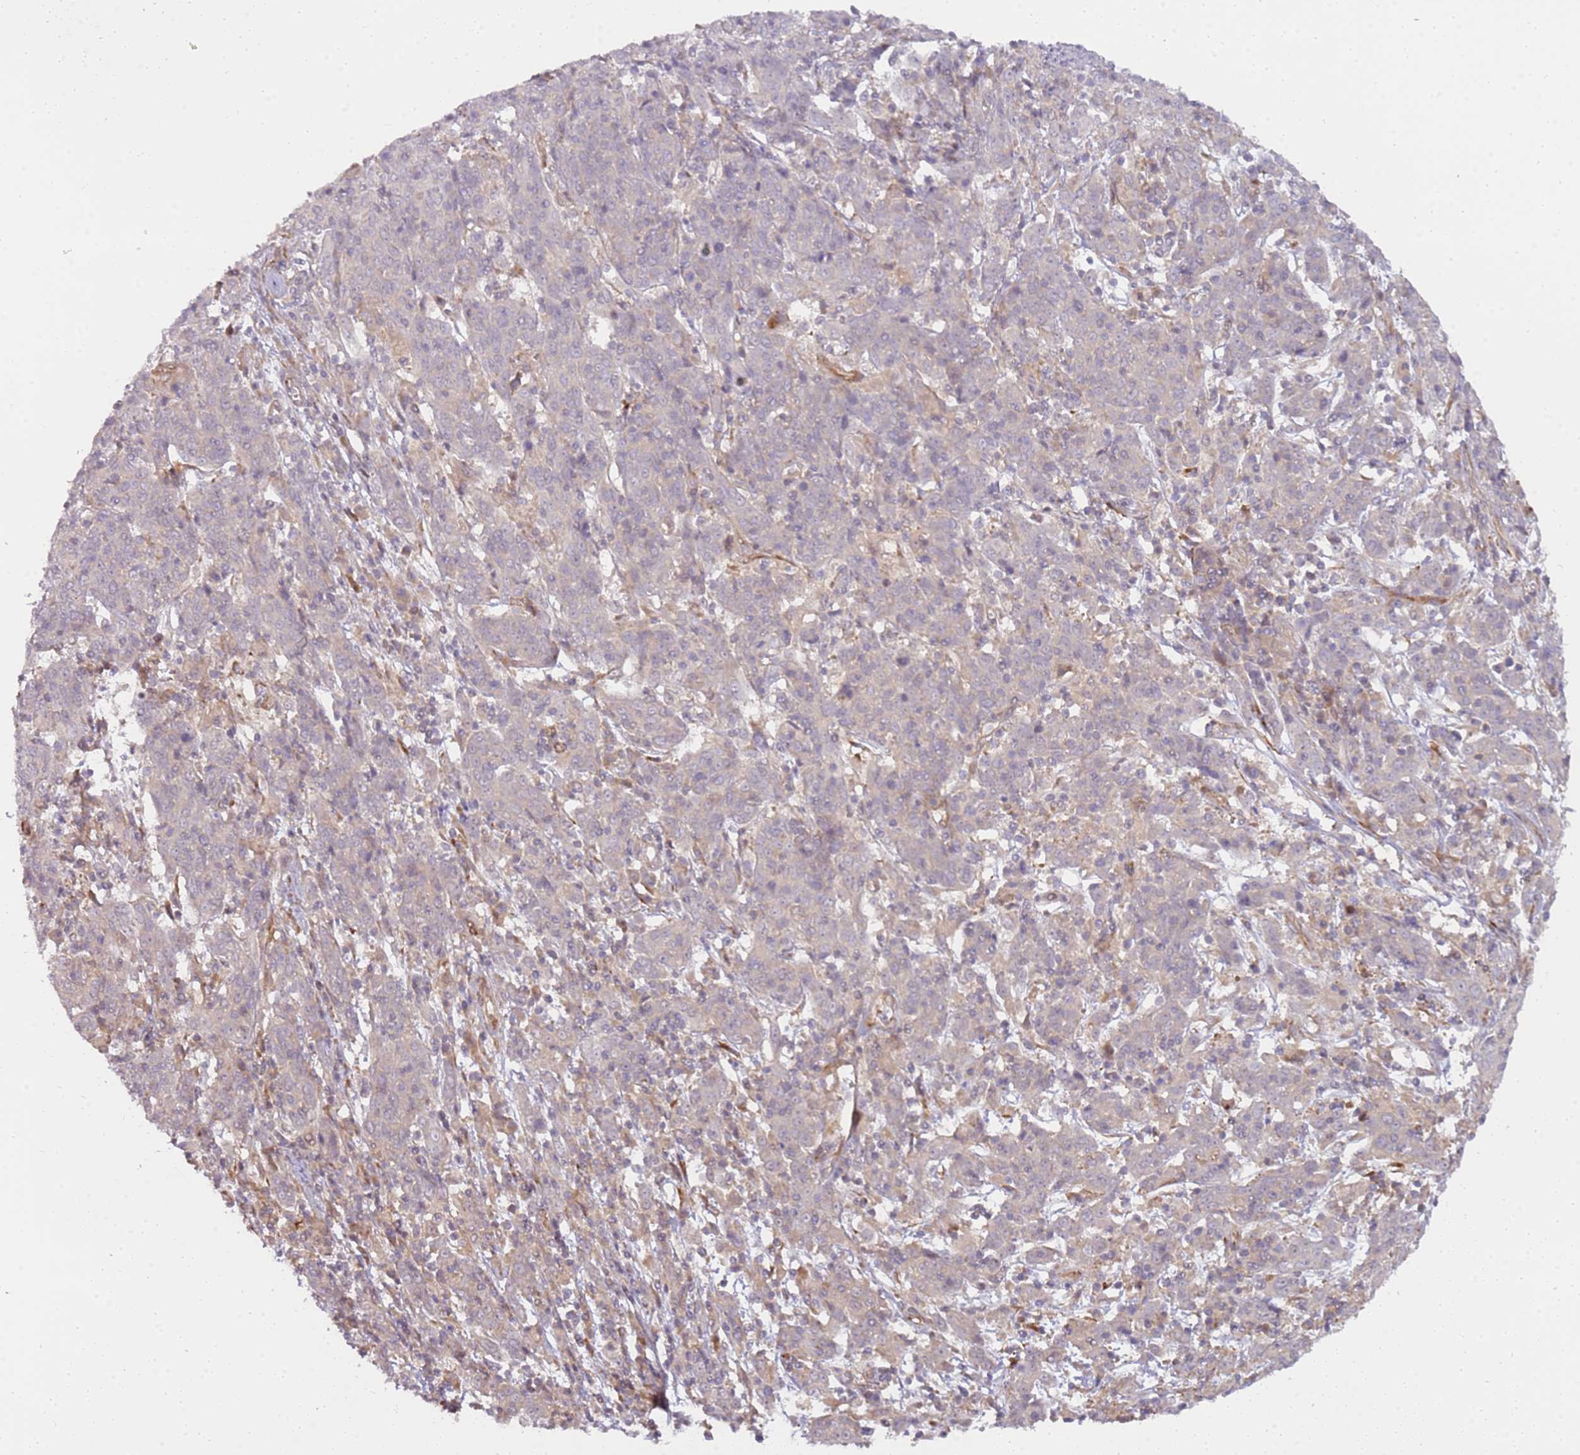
{"staining": {"intensity": "negative", "quantity": "none", "location": "none"}, "tissue": "cervical cancer", "cell_type": "Tumor cells", "image_type": "cancer", "snomed": [{"axis": "morphology", "description": "Squamous cell carcinoma, NOS"}, {"axis": "topography", "description": "Cervix"}], "caption": "Immunohistochemistry (IHC) of cervical cancer (squamous cell carcinoma) shows no staining in tumor cells.", "gene": "GRAP", "patient": {"sex": "female", "age": 67}}